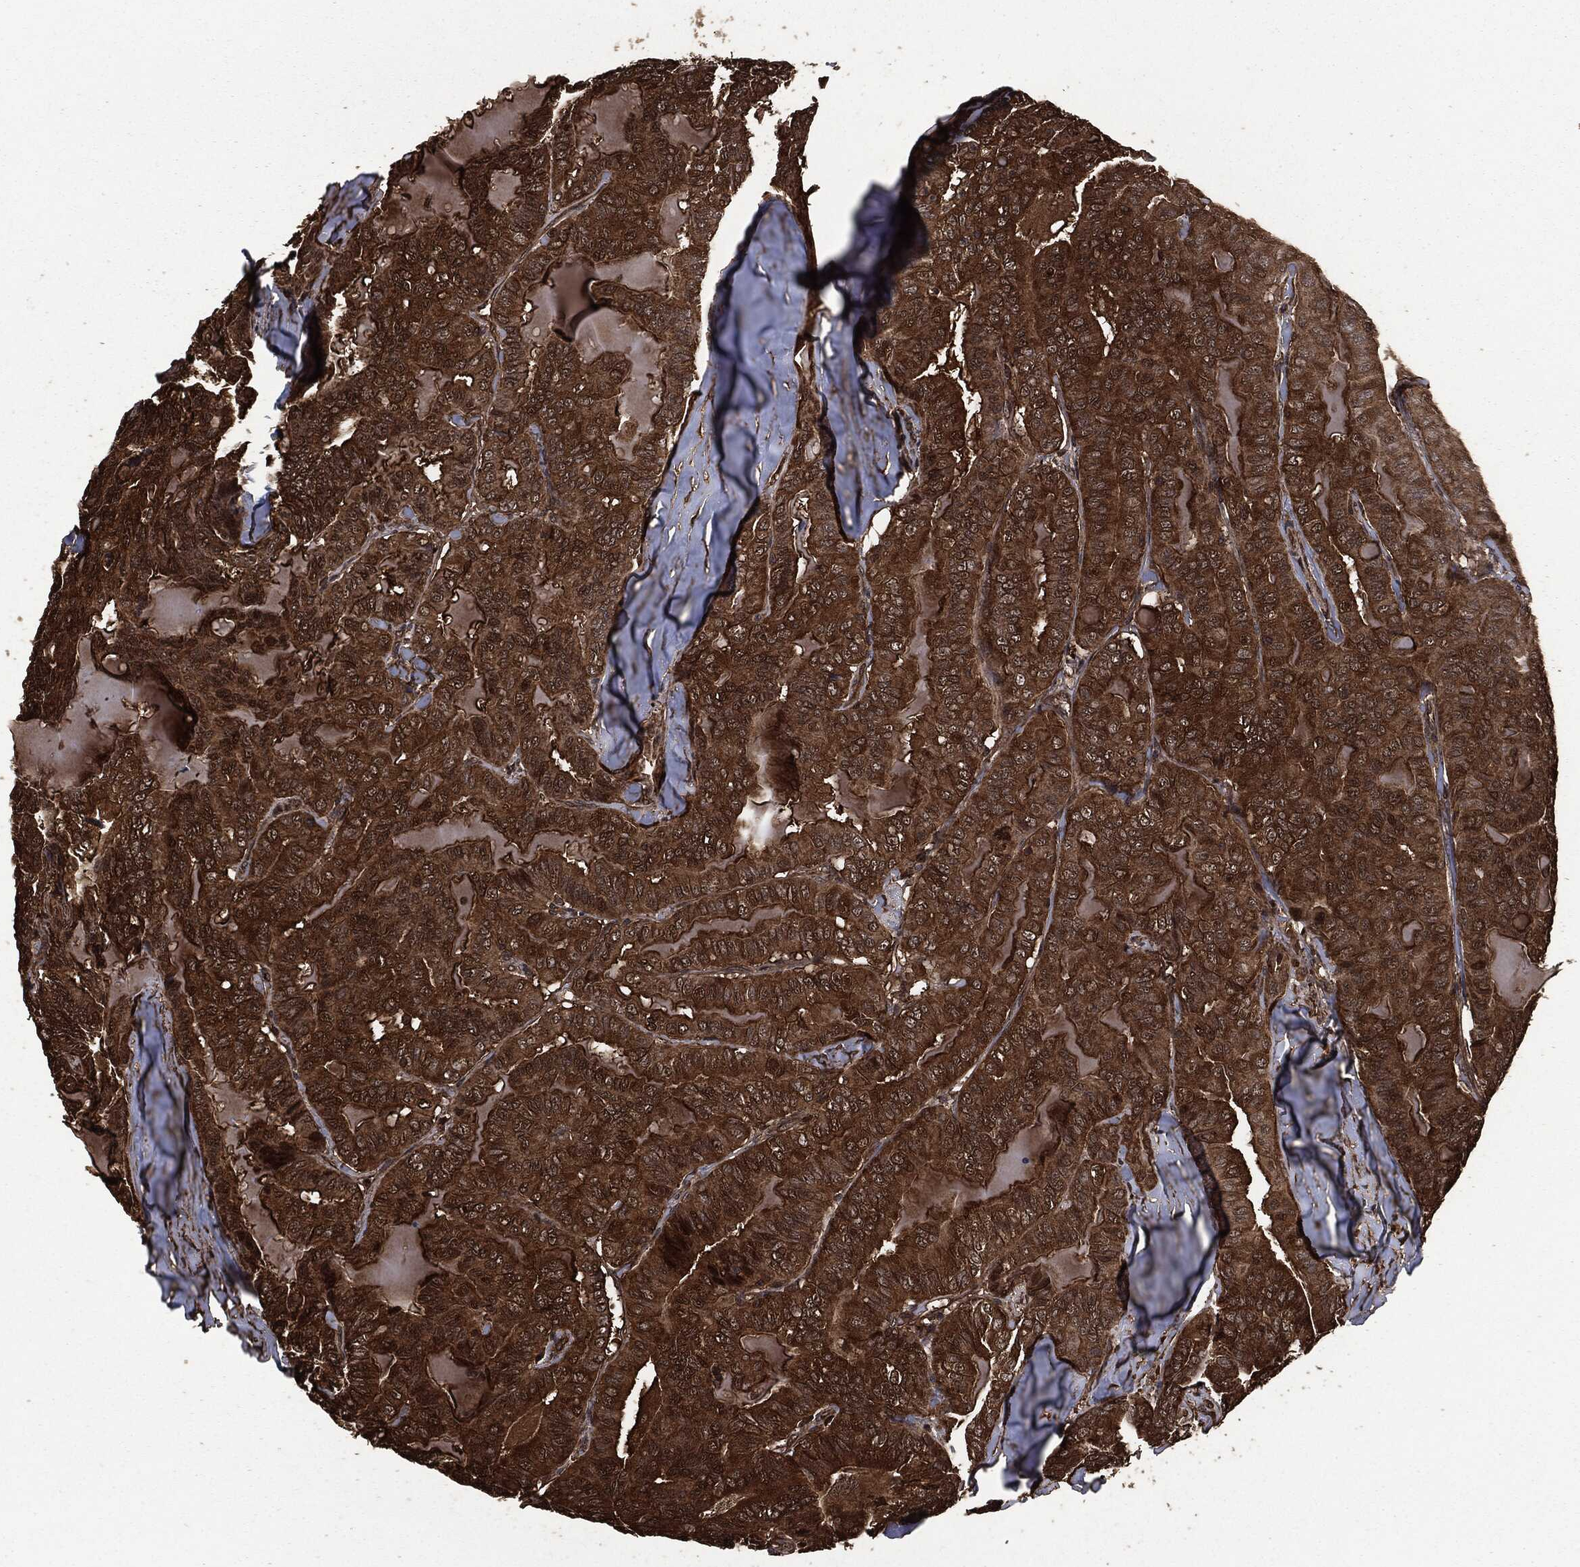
{"staining": {"intensity": "strong", "quantity": ">75%", "location": "cytoplasmic/membranous"}, "tissue": "thyroid cancer", "cell_type": "Tumor cells", "image_type": "cancer", "snomed": [{"axis": "morphology", "description": "Papillary adenocarcinoma, NOS"}, {"axis": "topography", "description": "Thyroid gland"}], "caption": "Thyroid cancer stained with DAB immunohistochemistry (IHC) exhibits high levels of strong cytoplasmic/membranous staining in about >75% of tumor cells. The staining was performed using DAB to visualize the protein expression in brown, while the nuclei were stained in blue with hematoxylin (Magnification: 20x).", "gene": "HRAS", "patient": {"sex": "female", "age": 68}}